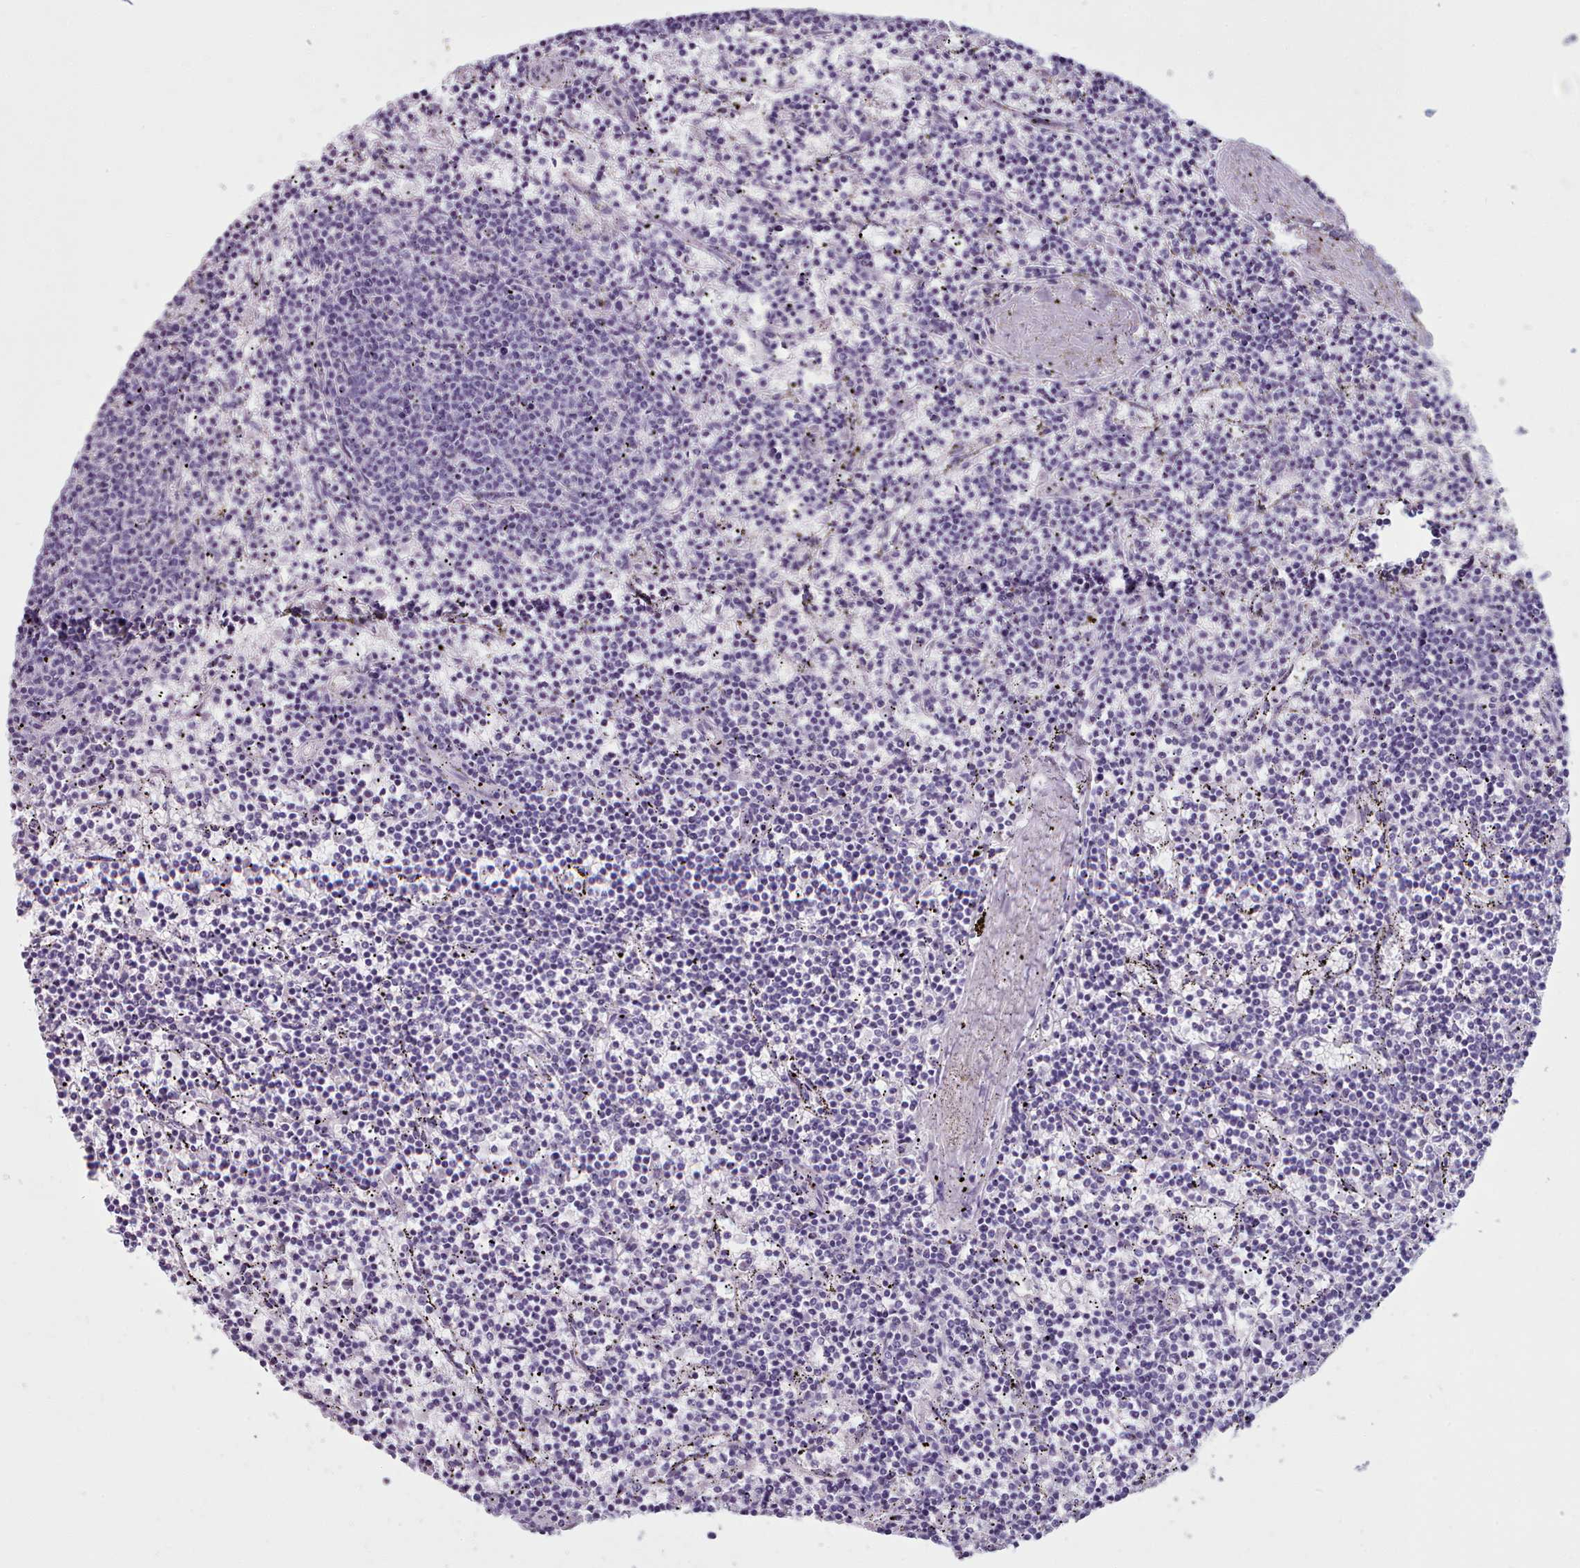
{"staining": {"intensity": "negative", "quantity": "none", "location": "none"}, "tissue": "lymphoma", "cell_type": "Tumor cells", "image_type": "cancer", "snomed": [{"axis": "morphology", "description": "Malignant lymphoma, non-Hodgkin's type, Low grade"}, {"axis": "topography", "description": "Spleen"}], "caption": "Protein analysis of lymphoma demonstrates no significant expression in tumor cells.", "gene": "ZNF43", "patient": {"sex": "female", "age": 50}}